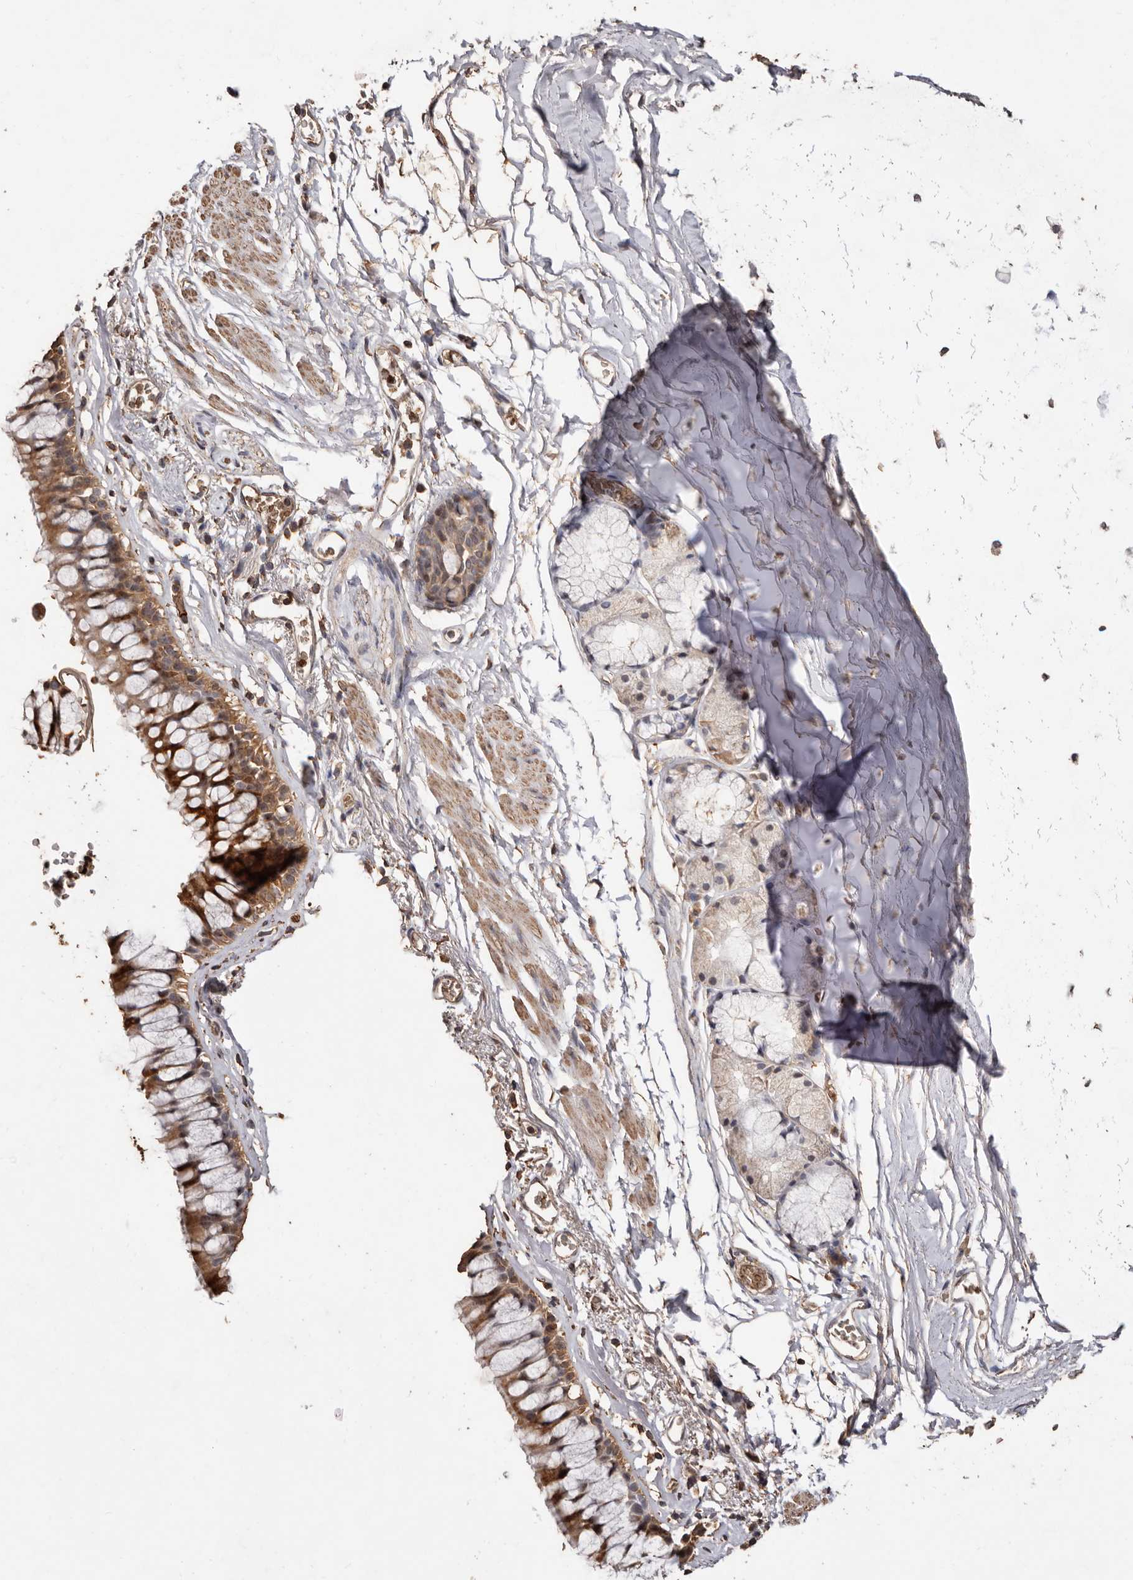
{"staining": {"intensity": "moderate", "quantity": ">75%", "location": "cytoplasmic/membranous"}, "tissue": "bronchus", "cell_type": "Respiratory epithelial cells", "image_type": "normal", "snomed": [{"axis": "morphology", "description": "Normal tissue, NOS"}, {"axis": "morphology", "description": "Inflammation, NOS"}, {"axis": "topography", "description": "Cartilage tissue"}, {"axis": "topography", "description": "Bronchus"}, {"axis": "topography", "description": "Lung"}], "caption": "Immunohistochemistry (DAB (3,3'-diaminobenzidine)) staining of normal human bronchus exhibits moderate cytoplasmic/membranous protein positivity in about >75% of respiratory epithelial cells.", "gene": "GRAMD2A", "patient": {"sex": "female", "age": 64}}